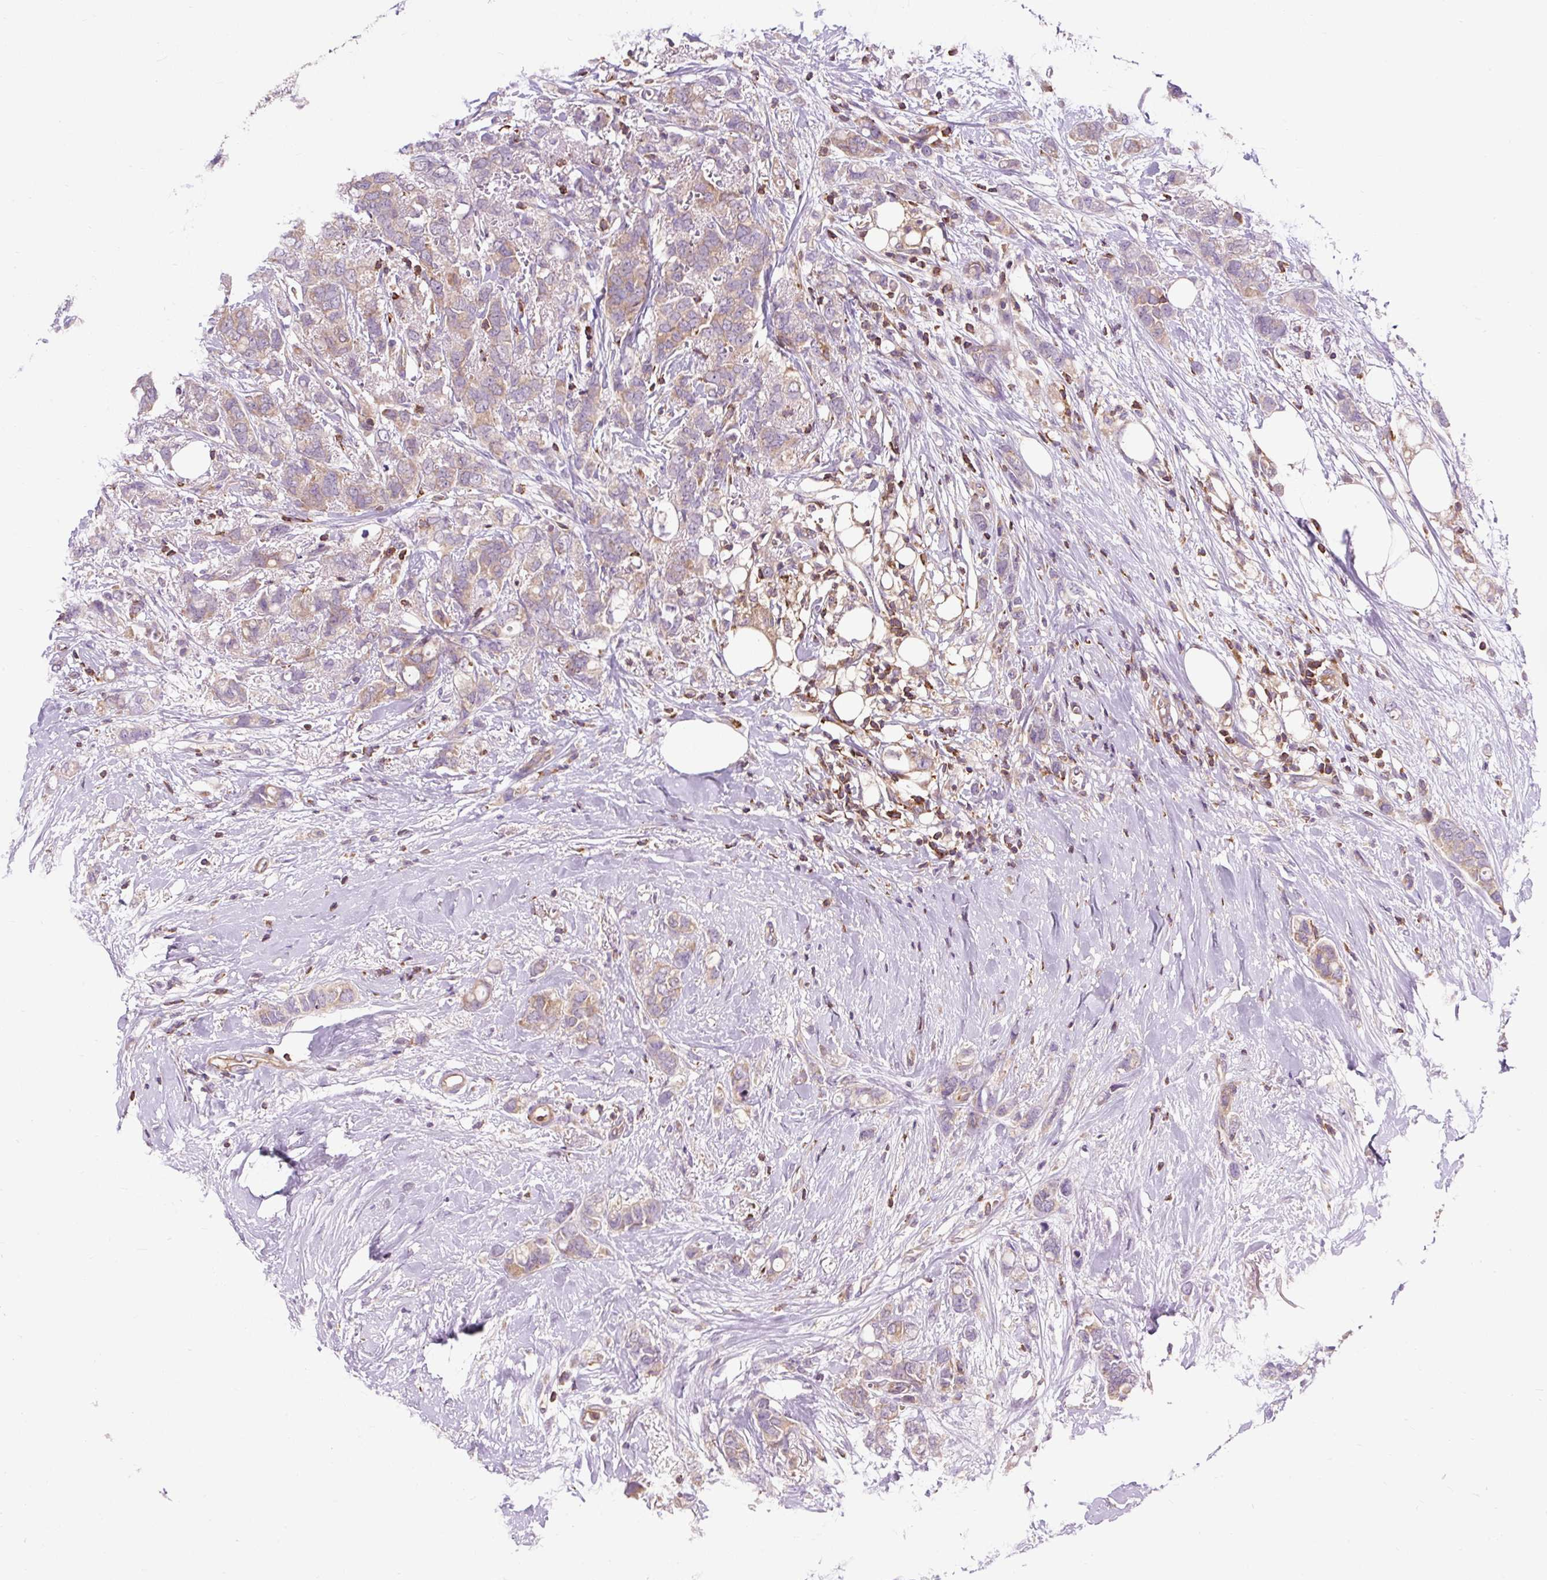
{"staining": {"intensity": "weak", "quantity": "25%-75%", "location": "cytoplasmic/membranous"}, "tissue": "breast cancer", "cell_type": "Tumor cells", "image_type": "cancer", "snomed": [{"axis": "morphology", "description": "Lobular carcinoma"}, {"axis": "topography", "description": "Breast"}], "caption": "Immunohistochemical staining of lobular carcinoma (breast) demonstrates low levels of weak cytoplasmic/membranous expression in approximately 25%-75% of tumor cells. (Stains: DAB (3,3'-diaminobenzidine) in brown, nuclei in blue, Microscopy: brightfield microscopy at high magnification).", "gene": "CISD3", "patient": {"sex": "female", "age": 91}}